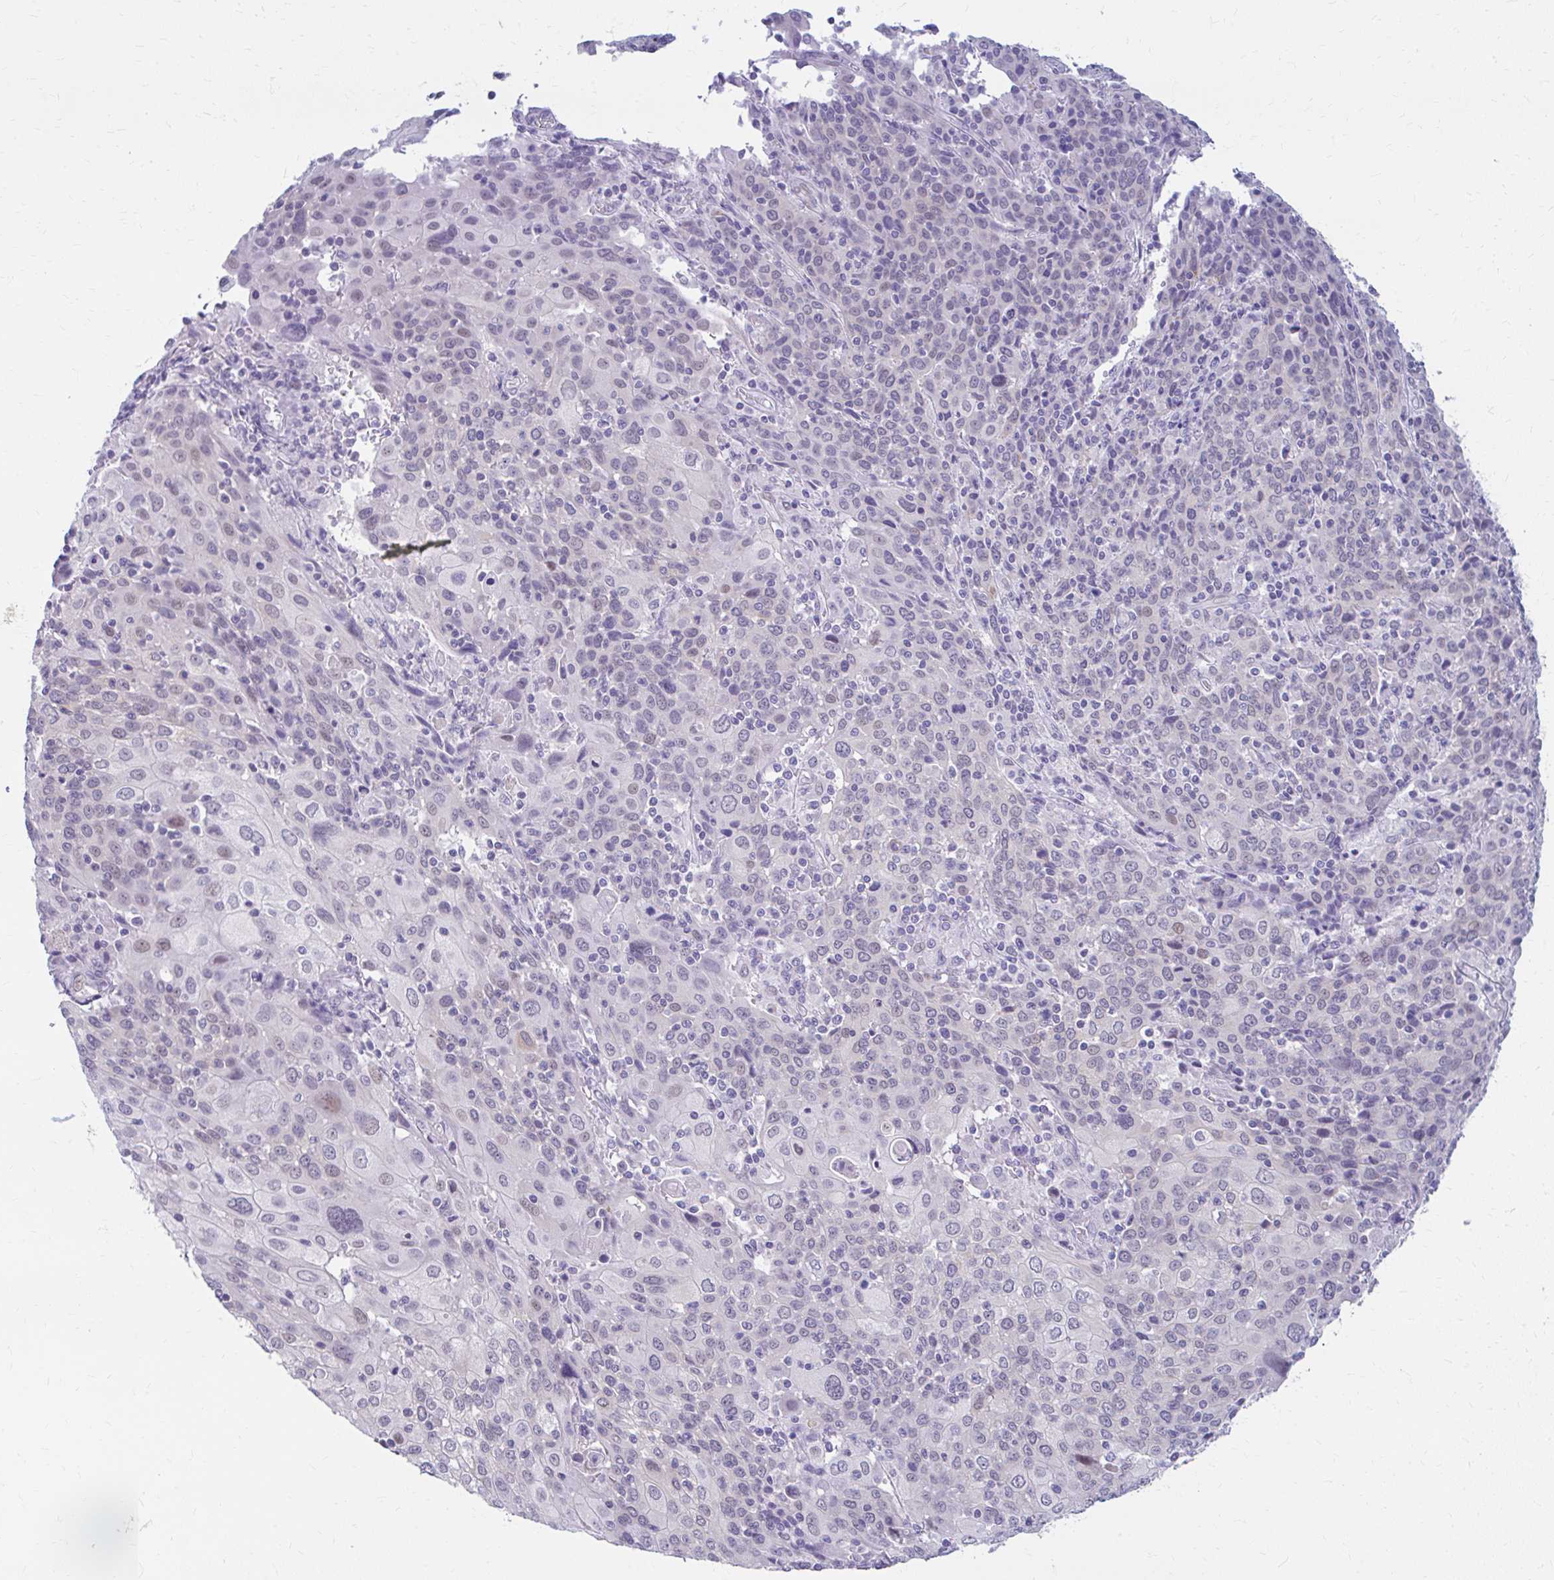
{"staining": {"intensity": "negative", "quantity": "none", "location": "none"}, "tissue": "cervical cancer", "cell_type": "Tumor cells", "image_type": "cancer", "snomed": [{"axis": "morphology", "description": "Squamous cell carcinoma, NOS"}, {"axis": "topography", "description": "Cervix"}], "caption": "Cervical cancer was stained to show a protein in brown. There is no significant staining in tumor cells. (DAB immunohistochemistry with hematoxylin counter stain).", "gene": "RGS16", "patient": {"sex": "female", "age": 67}}